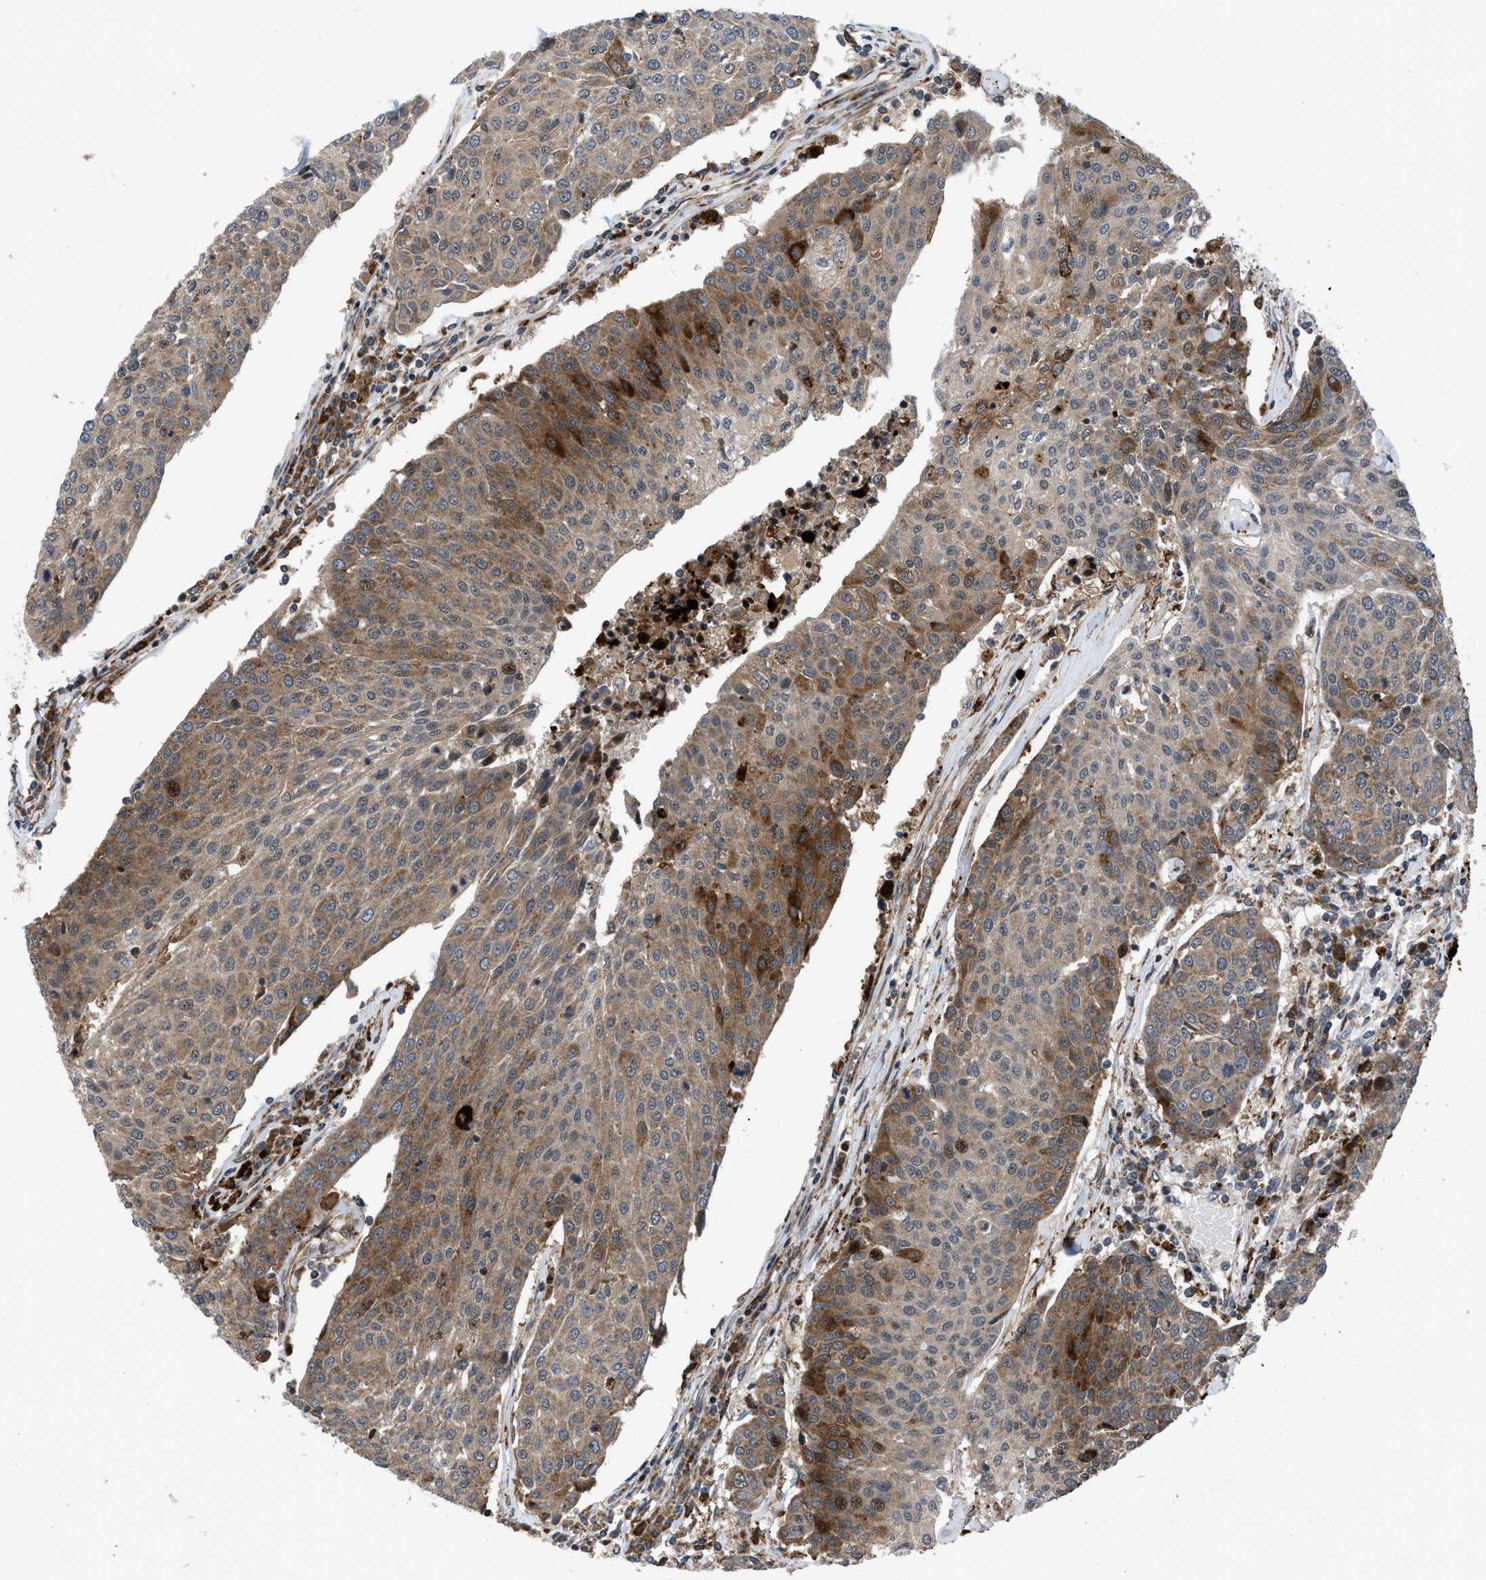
{"staining": {"intensity": "moderate", "quantity": ">75%", "location": "cytoplasmic/membranous"}, "tissue": "urothelial cancer", "cell_type": "Tumor cells", "image_type": "cancer", "snomed": [{"axis": "morphology", "description": "Urothelial carcinoma, High grade"}, {"axis": "topography", "description": "Urinary bladder"}], "caption": "Tumor cells show moderate cytoplasmic/membranous staining in about >75% of cells in urothelial cancer.", "gene": "AP3M2", "patient": {"sex": "female", "age": 85}}